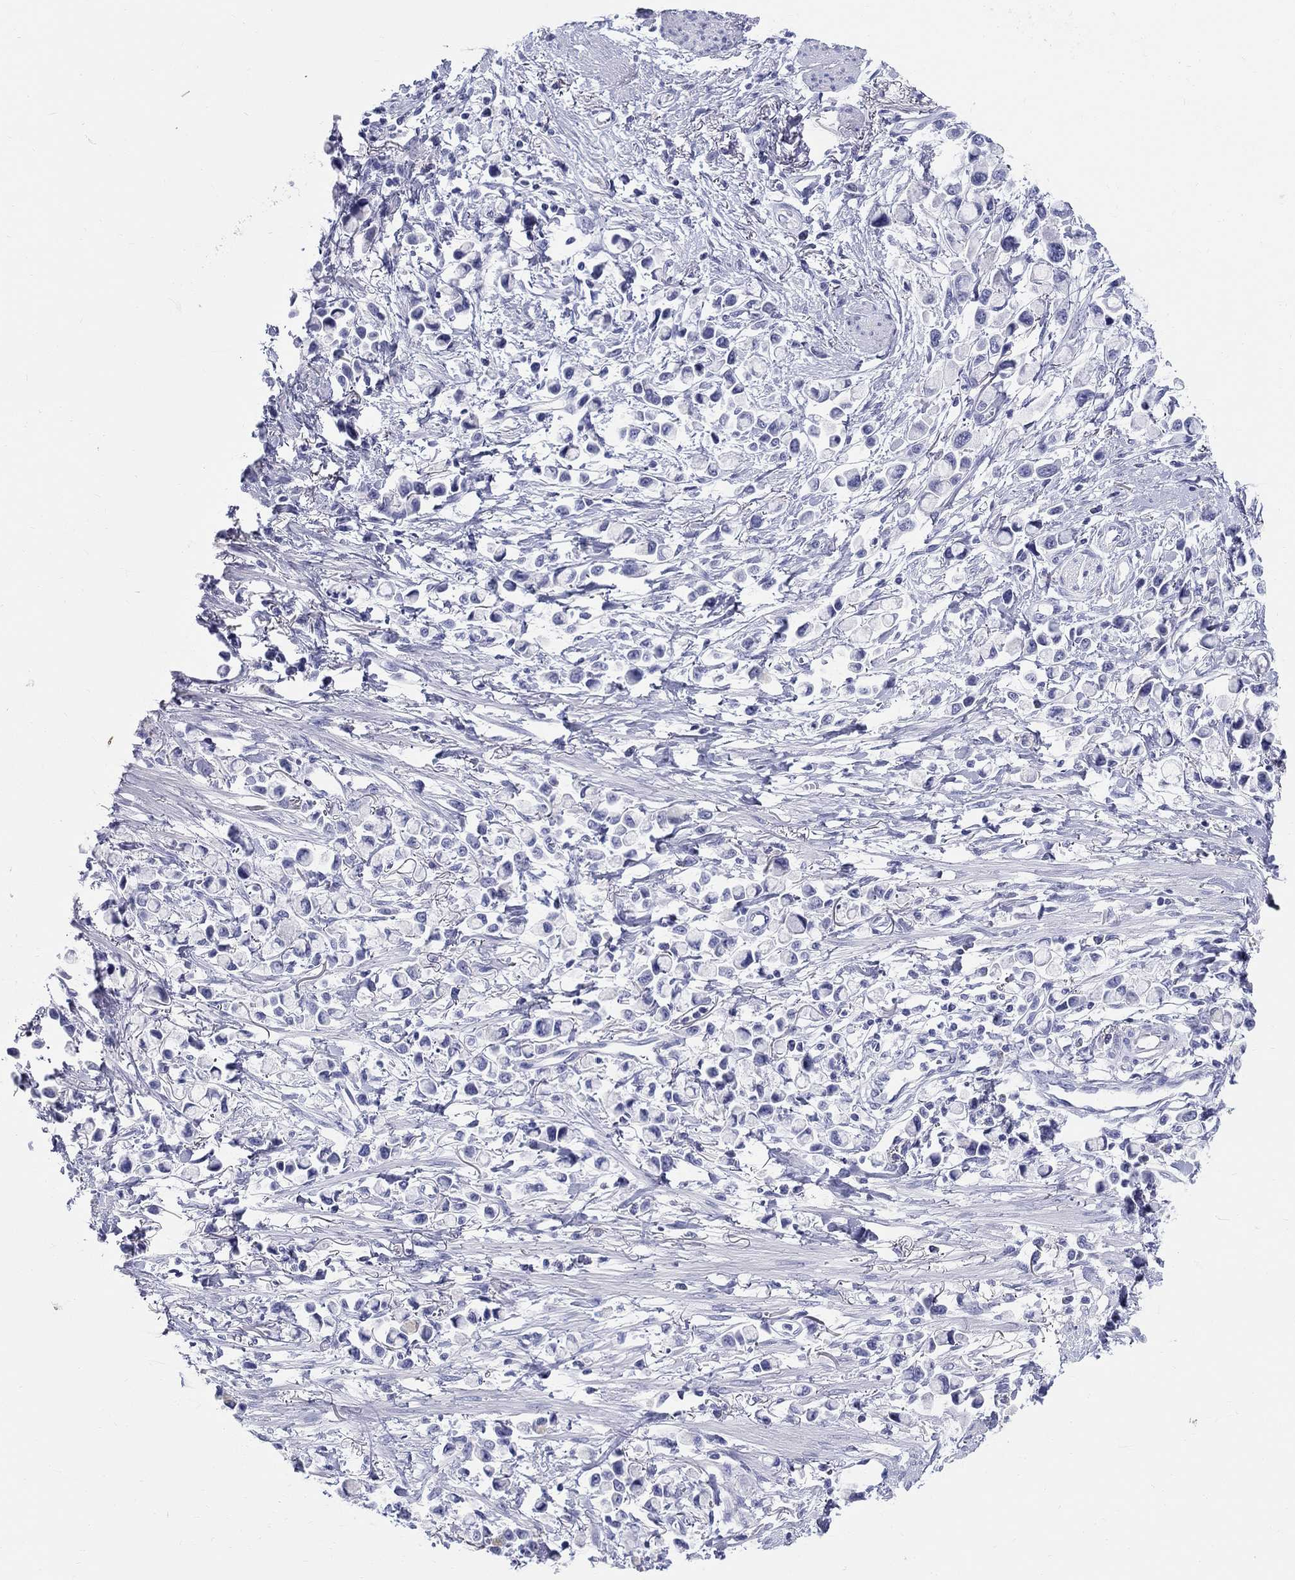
{"staining": {"intensity": "negative", "quantity": "none", "location": "none"}, "tissue": "stomach cancer", "cell_type": "Tumor cells", "image_type": "cancer", "snomed": [{"axis": "morphology", "description": "Adenocarcinoma, NOS"}, {"axis": "topography", "description": "Stomach"}], "caption": "A histopathology image of human adenocarcinoma (stomach) is negative for staining in tumor cells.", "gene": "LAMP5", "patient": {"sex": "female", "age": 81}}